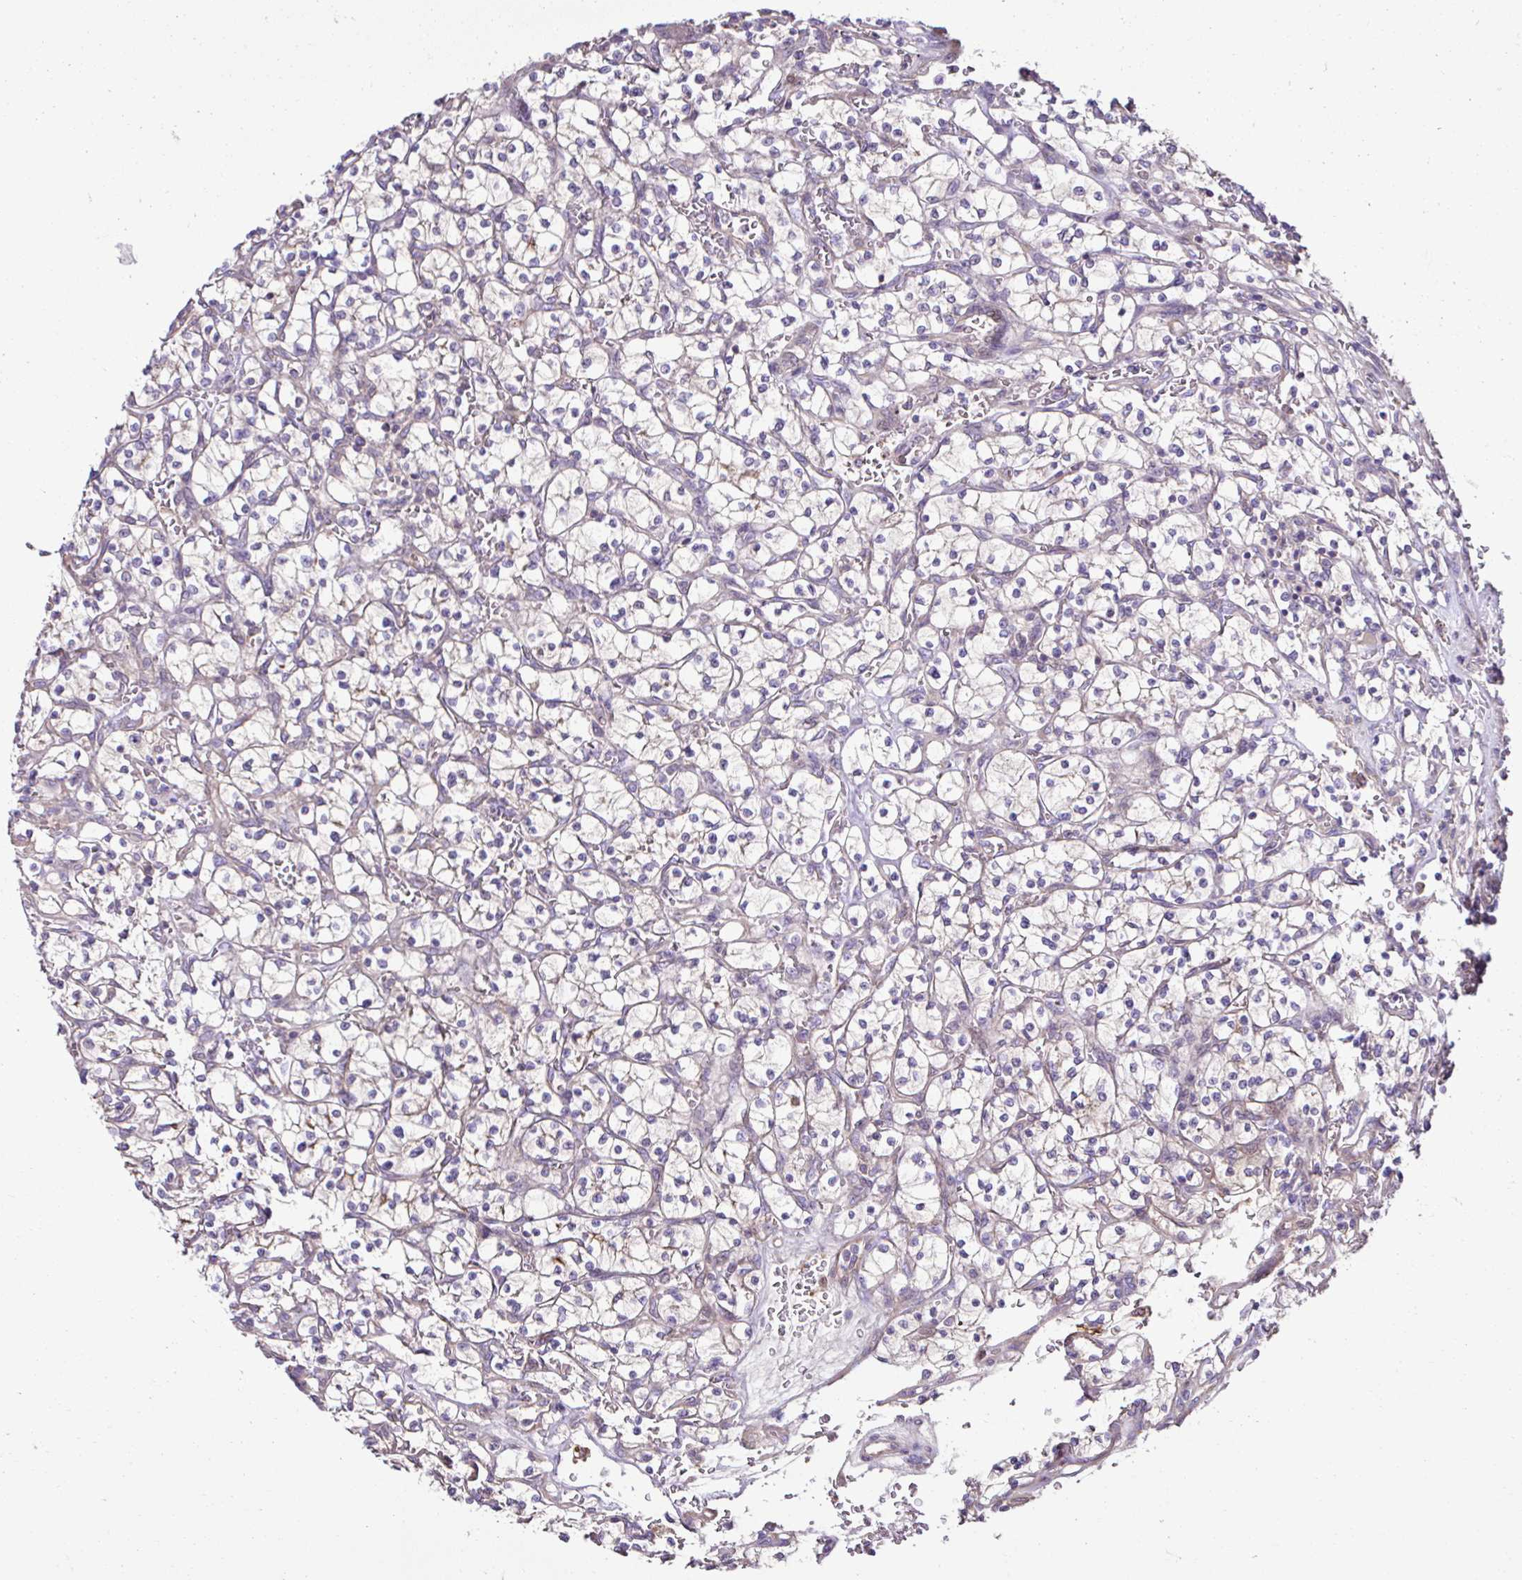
{"staining": {"intensity": "negative", "quantity": "none", "location": "none"}, "tissue": "renal cancer", "cell_type": "Tumor cells", "image_type": "cancer", "snomed": [{"axis": "morphology", "description": "Adenocarcinoma, NOS"}, {"axis": "topography", "description": "Kidney"}], "caption": "High power microscopy image of an IHC photomicrograph of adenocarcinoma (renal), revealing no significant positivity in tumor cells.", "gene": "CCDC85C", "patient": {"sex": "female", "age": 64}}